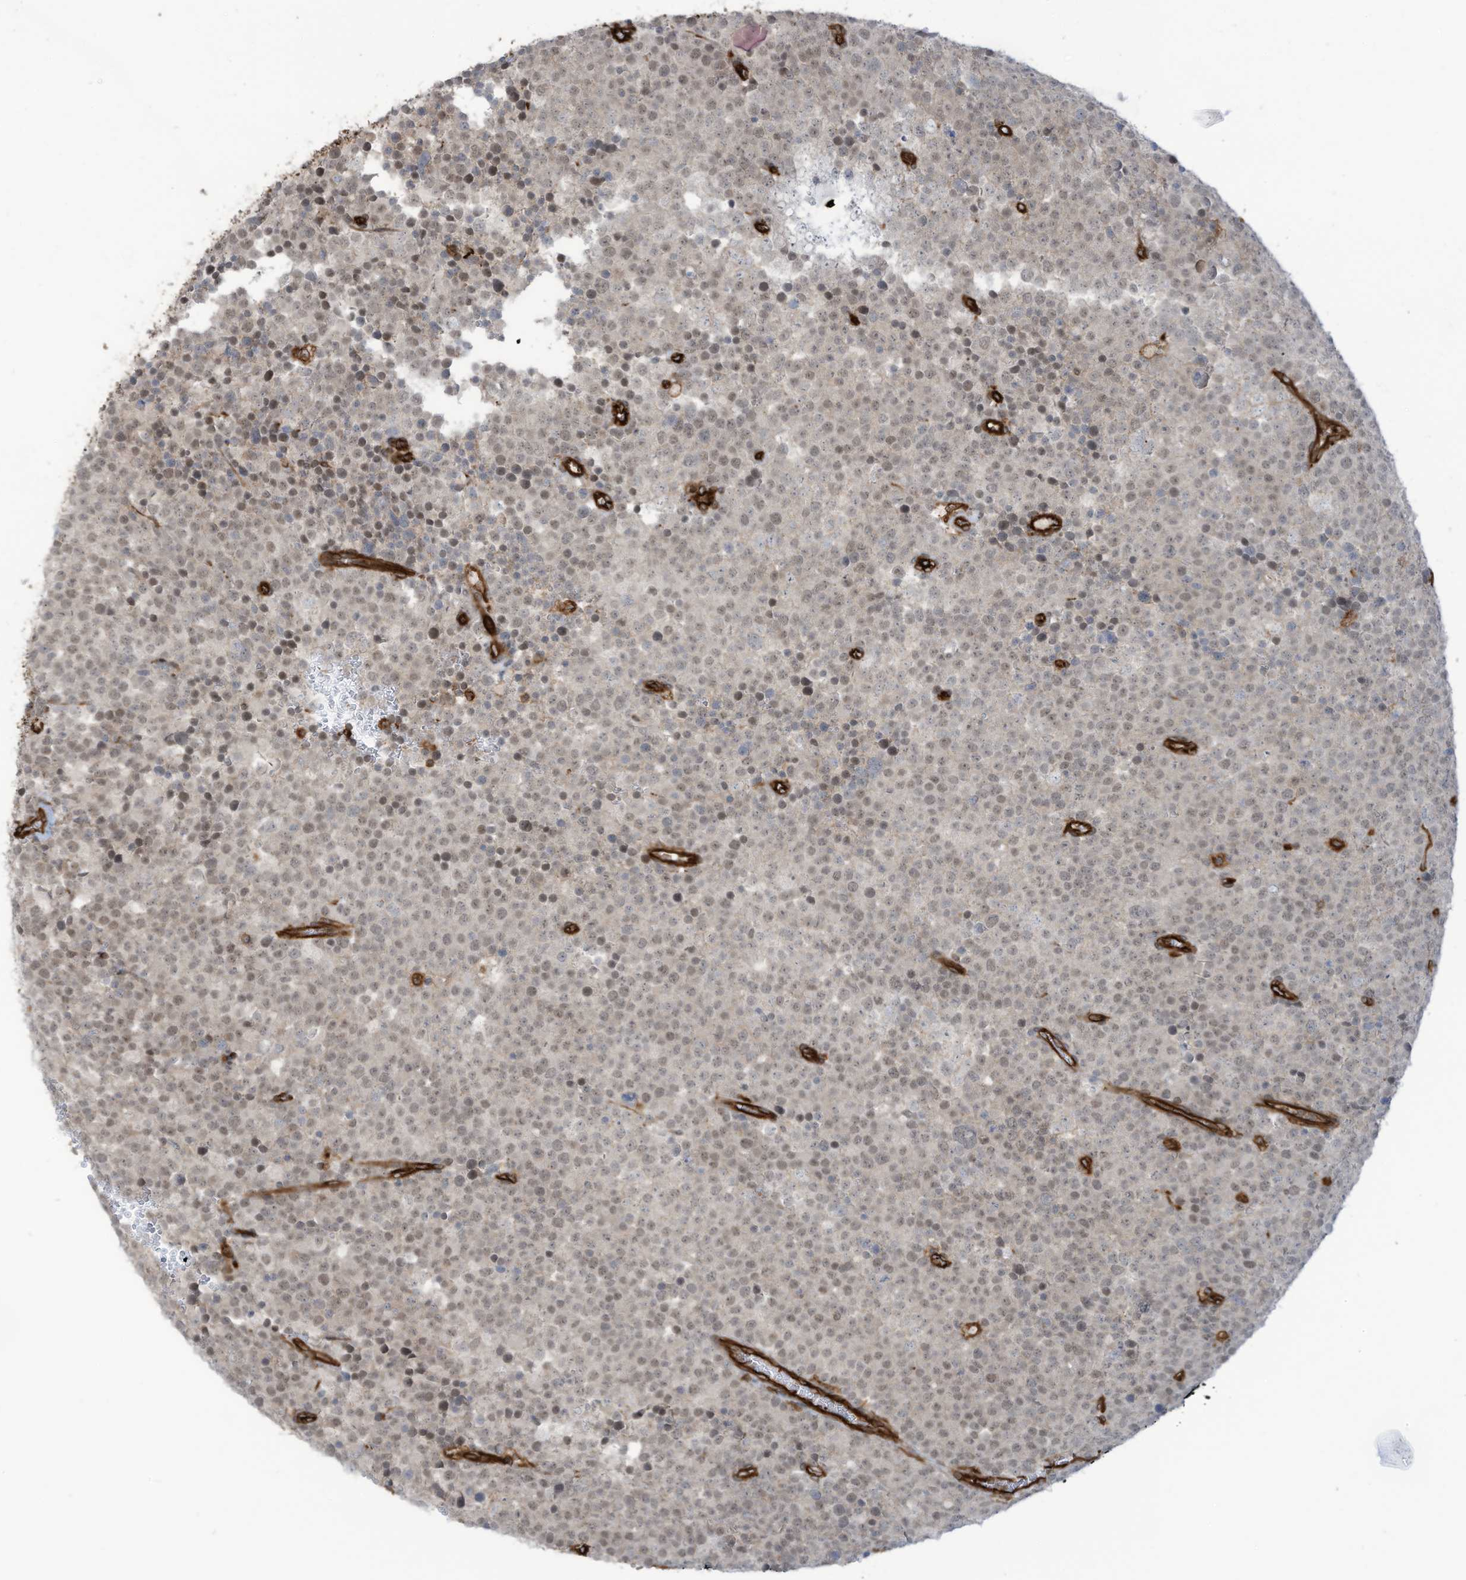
{"staining": {"intensity": "weak", "quantity": "25%-75%", "location": "nuclear"}, "tissue": "testis cancer", "cell_type": "Tumor cells", "image_type": "cancer", "snomed": [{"axis": "morphology", "description": "Seminoma, NOS"}, {"axis": "topography", "description": "Testis"}], "caption": "A micrograph showing weak nuclear staining in approximately 25%-75% of tumor cells in testis seminoma, as visualized by brown immunohistochemical staining.", "gene": "SLC9A2", "patient": {"sex": "male", "age": 71}}